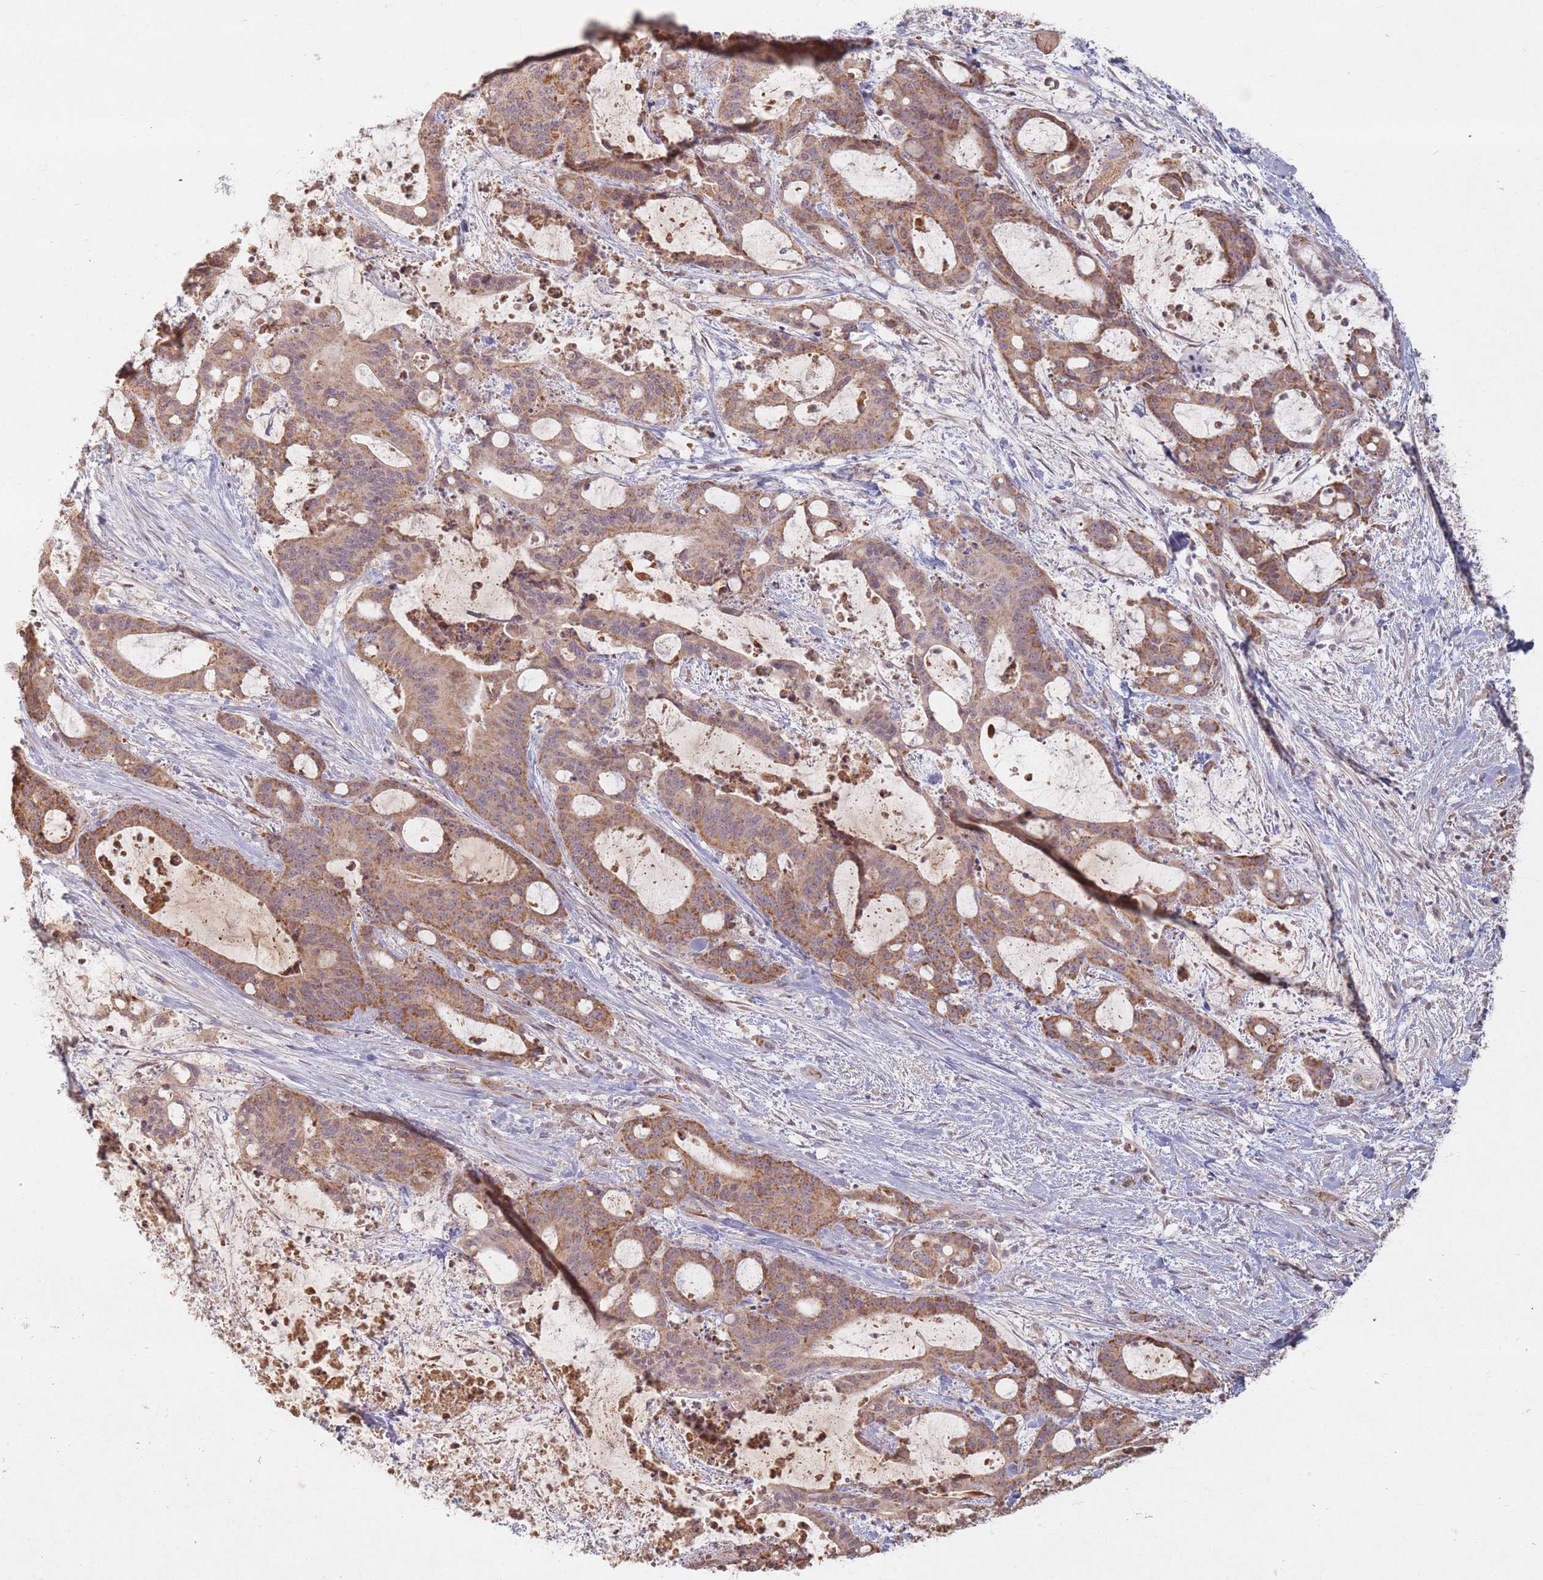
{"staining": {"intensity": "moderate", "quantity": ">75%", "location": "cytoplasmic/membranous"}, "tissue": "liver cancer", "cell_type": "Tumor cells", "image_type": "cancer", "snomed": [{"axis": "morphology", "description": "Normal tissue, NOS"}, {"axis": "morphology", "description": "Cholangiocarcinoma"}, {"axis": "topography", "description": "Liver"}, {"axis": "topography", "description": "Peripheral nerve tissue"}], "caption": "IHC micrograph of human liver cholangiocarcinoma stained for a protein (brown), which displays medium levels of moderate cytoplasmic/membranous positivity in approximately >75% of tumor cells.", "gene": "OR2M4", "patient": {"sex": "female", "age": 73}}